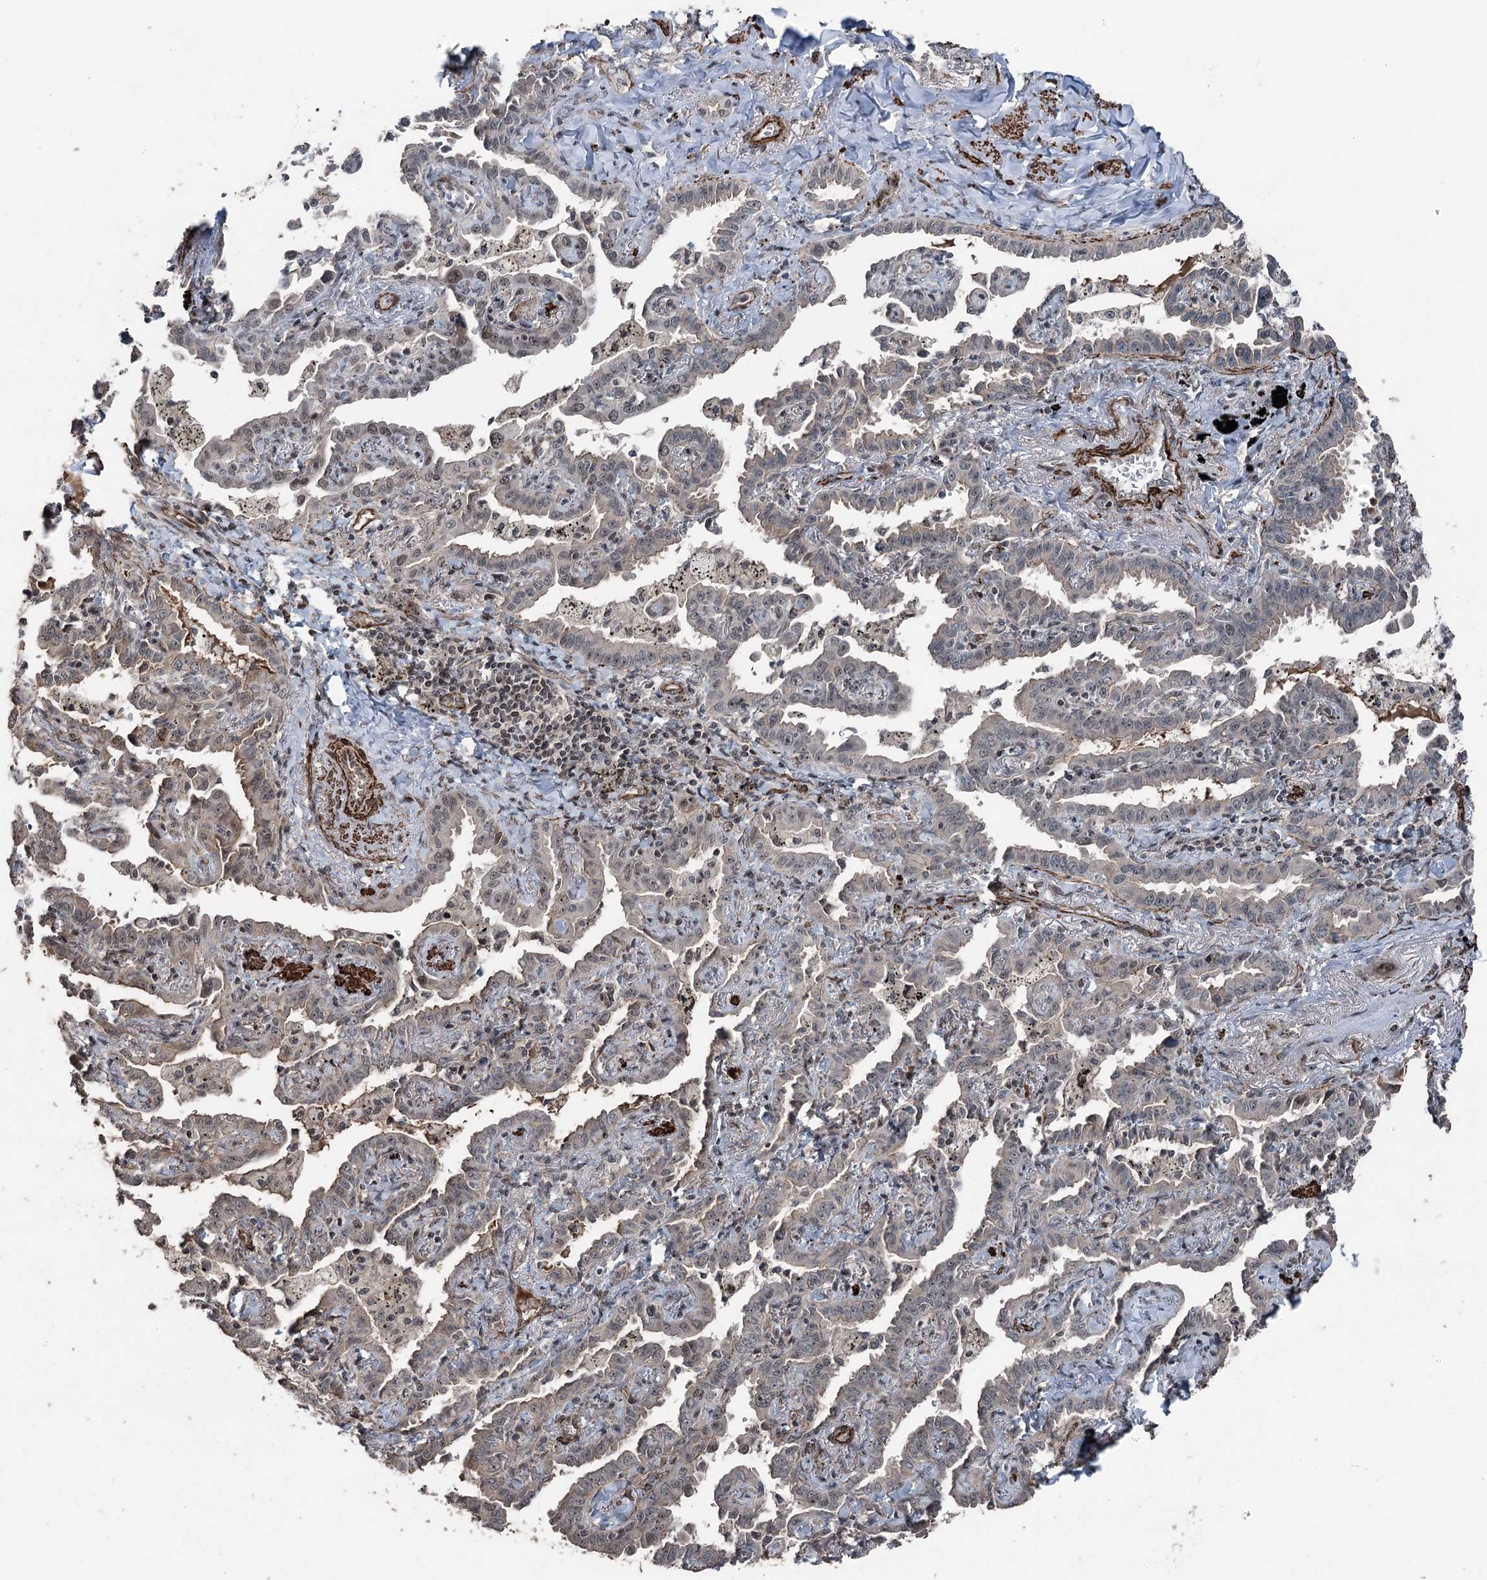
{"staining": {"intensity": "weak", "quantity": "<25%", "location": "cytoplasmic/membranous"}, "tissue": "lung cancer", "cell_type": "Tumor cells", "image_type": "cancer", "snomed": [{"axis": "morphology", "description": "Adenocarcinoma, NOS"}, {"axis": "topography", "description": "Lung"}], "caption": "Immunohistochemistry (IHC) image of neoplastic tissue: lung cancer stained with DAB (3,3'-diaminobenzidine) reveals no significant protein expression in tumor cells.", "gene": "CCDC82", "patient": {"sex": "male", "age": 67}}